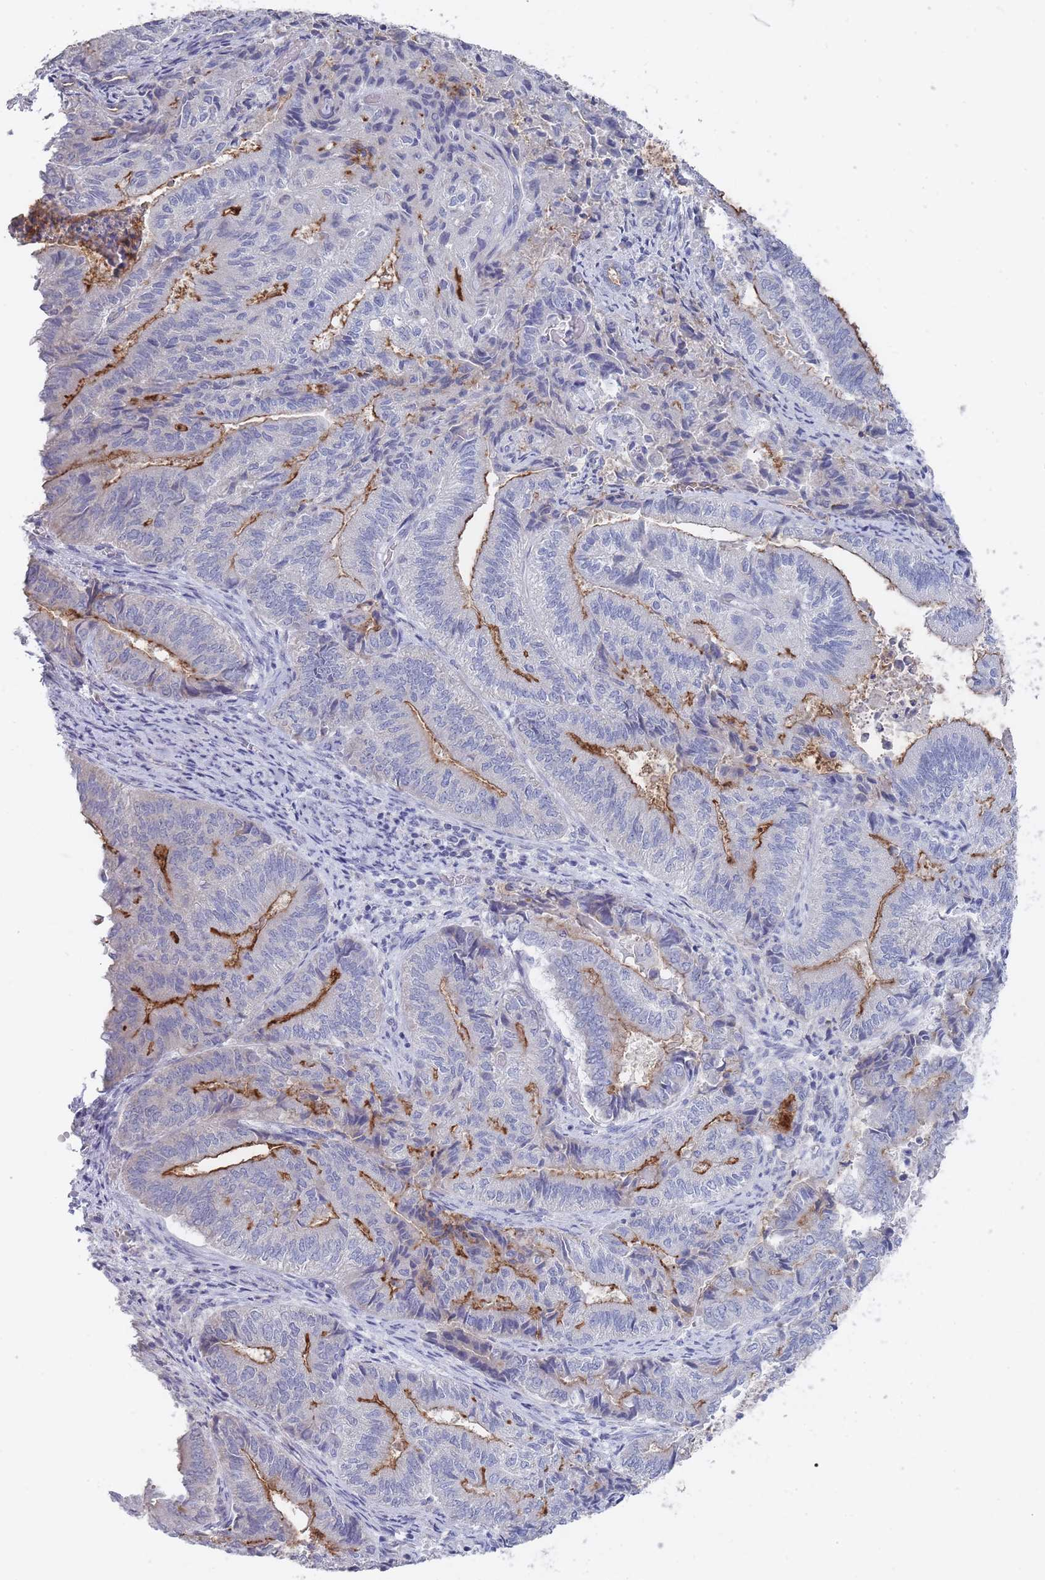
{"staining": {"intensity": "moderate", "quantity": "<25%", "location": "cytoplasmic/membranous"}, "tissue": "endometrial cancer", "cell_type": "Tumor cells", "image_type": "cancer", "snomed": [{"axis": "morphology", "description": "Adenocarcinoma, NOS"}, {"axis": "topography", "description": "Endometrium"}], "caption": "Endometrial cancer stained with a protein marker demonstrates moderate staining in tumor cells.", "gene": "PIGU", "patient": {"sex": "female", "age": 80}}